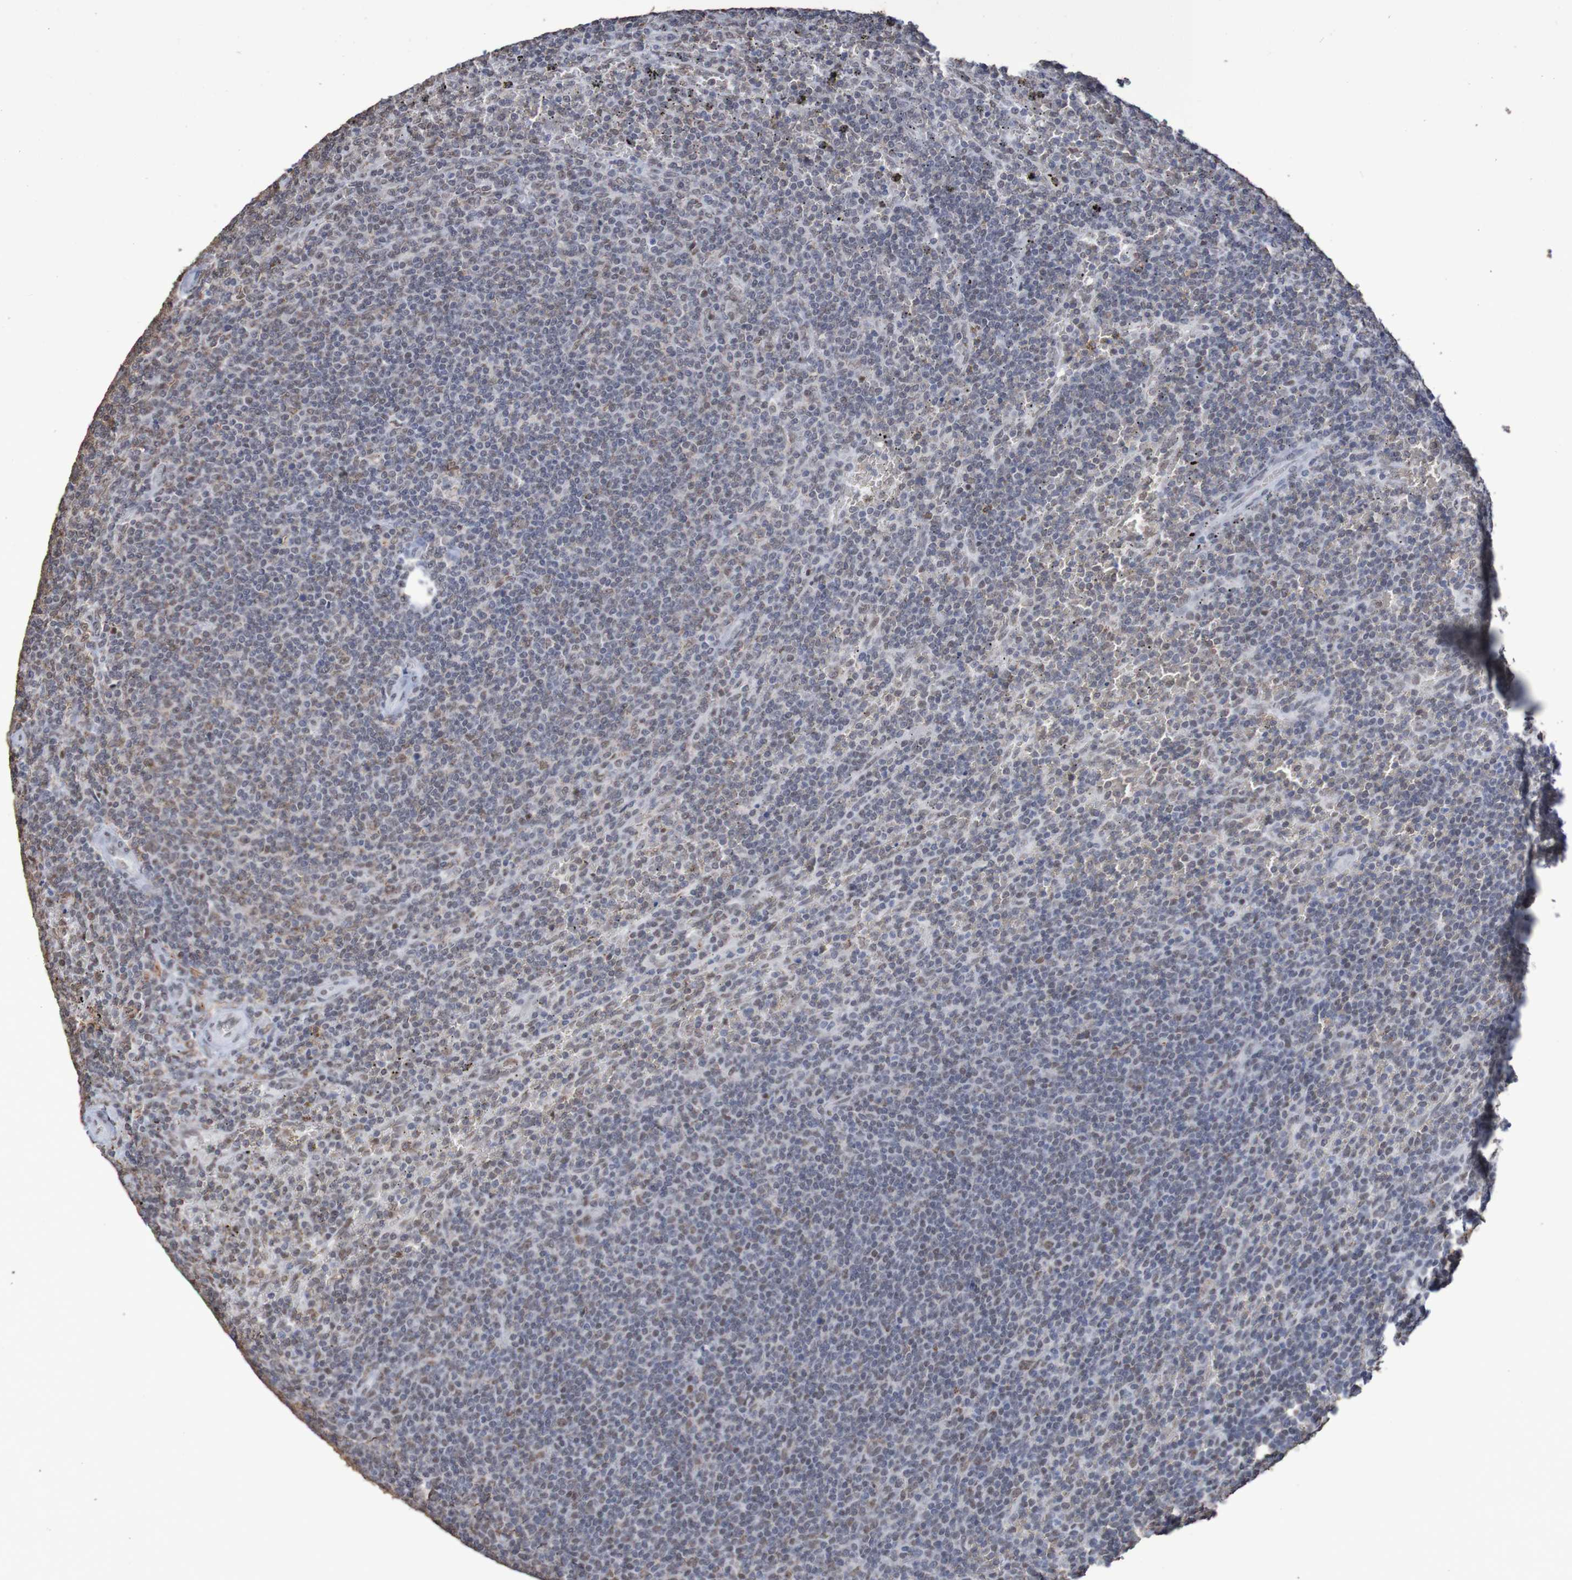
{"staining": {"intensity": "negative", "quantity": "none", "location": "none"}, "tissue": "lymphoma", "cell_type": "Tumor cells", "image_type": "cancer", "snomed": [{"axis": "morphology", "description": "Malignant lymphoma, non-Hodgkin's type, Low grade"}, {"axis": "topography", "description": "Spleen"}], "caption": "There is no significant expression in tumor cells of lymphoma.", "gene": "MRTFB", "patient": {"sex": "female", "age": 50}}